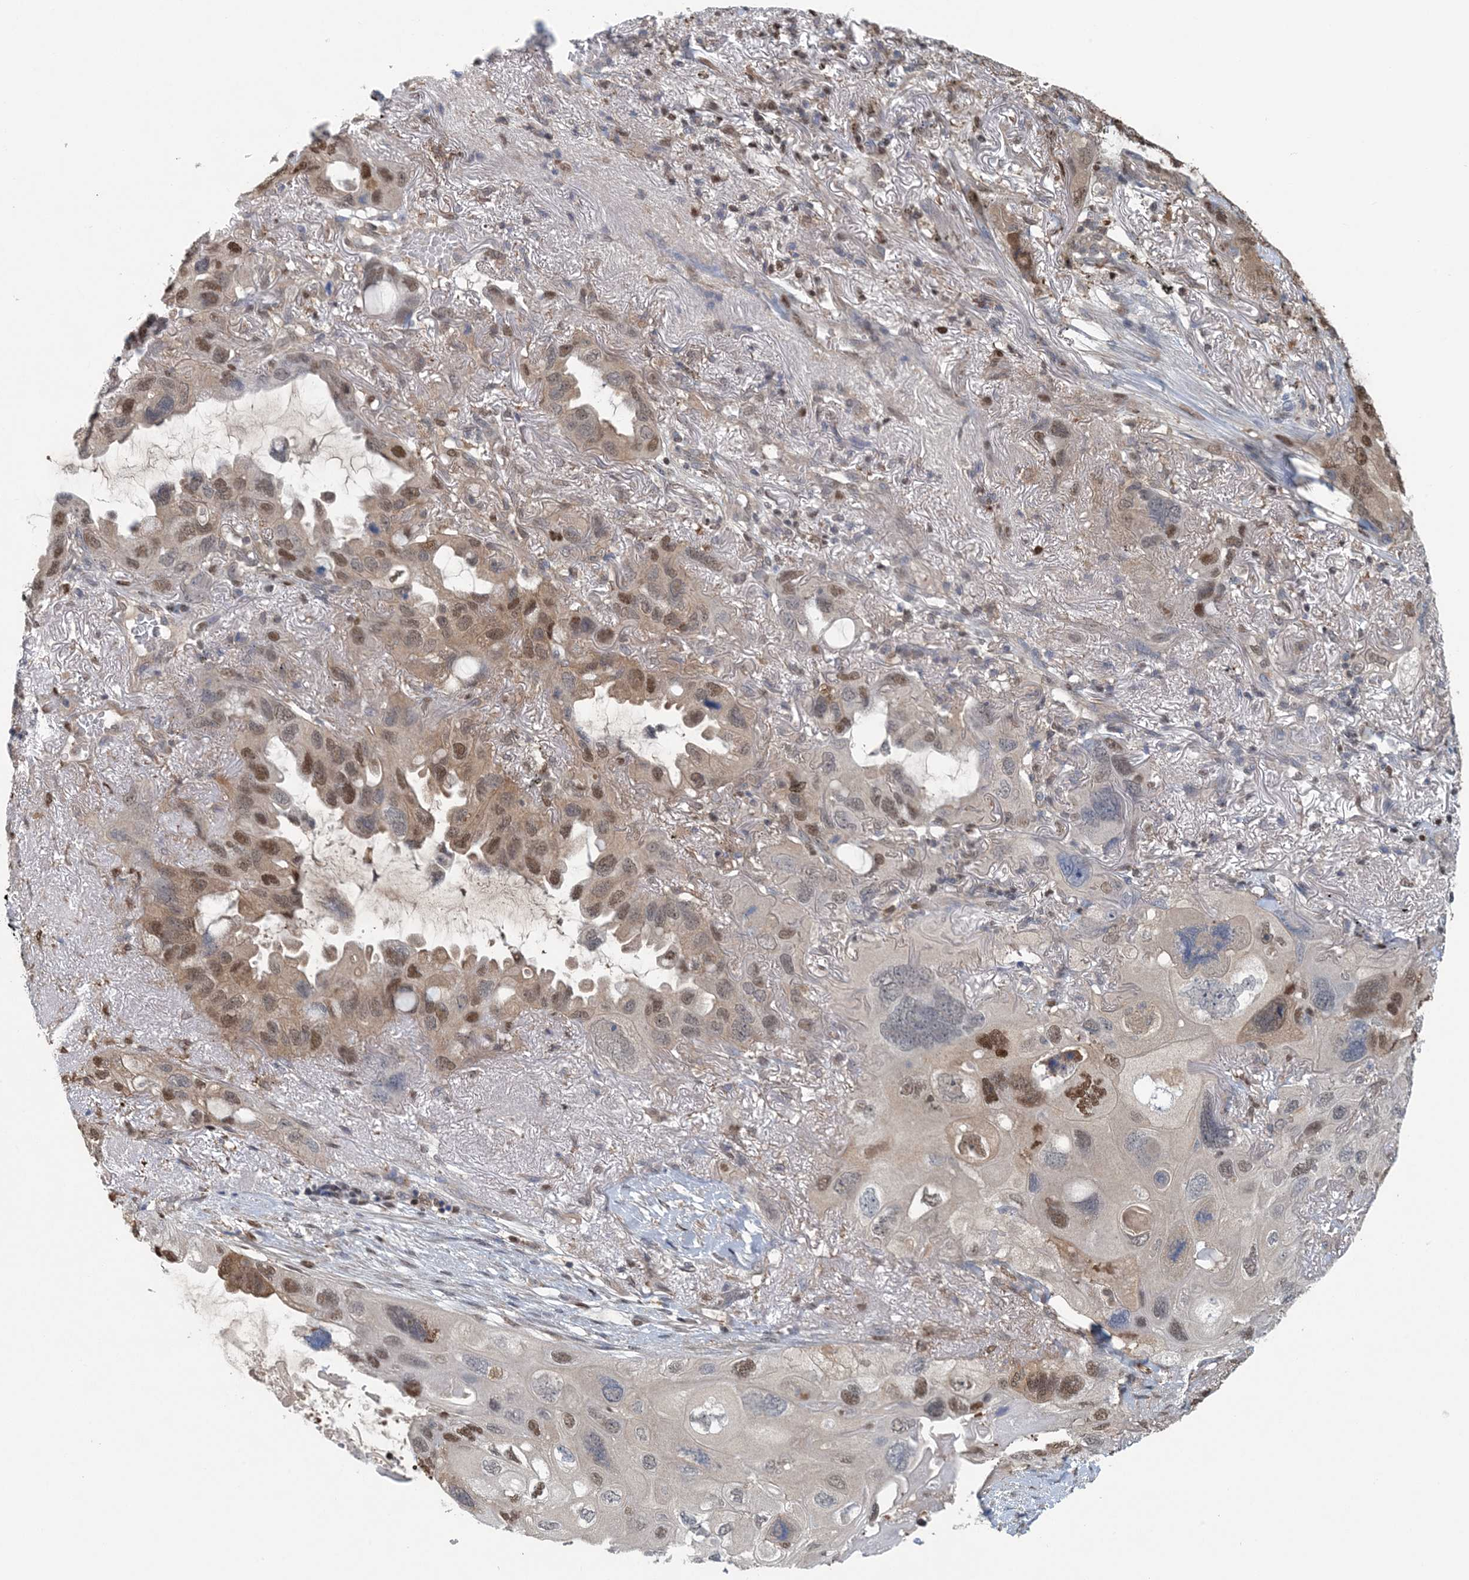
{"staining": {"intensity": "moderate", "quantity": ">75%", "location": "nuclear"}, "tissue": "lung cancer", "cell_type": "Tumor cells", "image_type": "cancer", "snomed": [{"axis": "morphology", "description": "Squamous cell carcinoma, NOS"}, {"axis": "topography", "description": "Lung"}], "caption": "Tumor cells show moderate nuclear expression in about >75% of cells in lung cancer (squamous cell carcinoma).", "gene": "HIKESHI", "patient": {"sex": "female", "age": 73}}